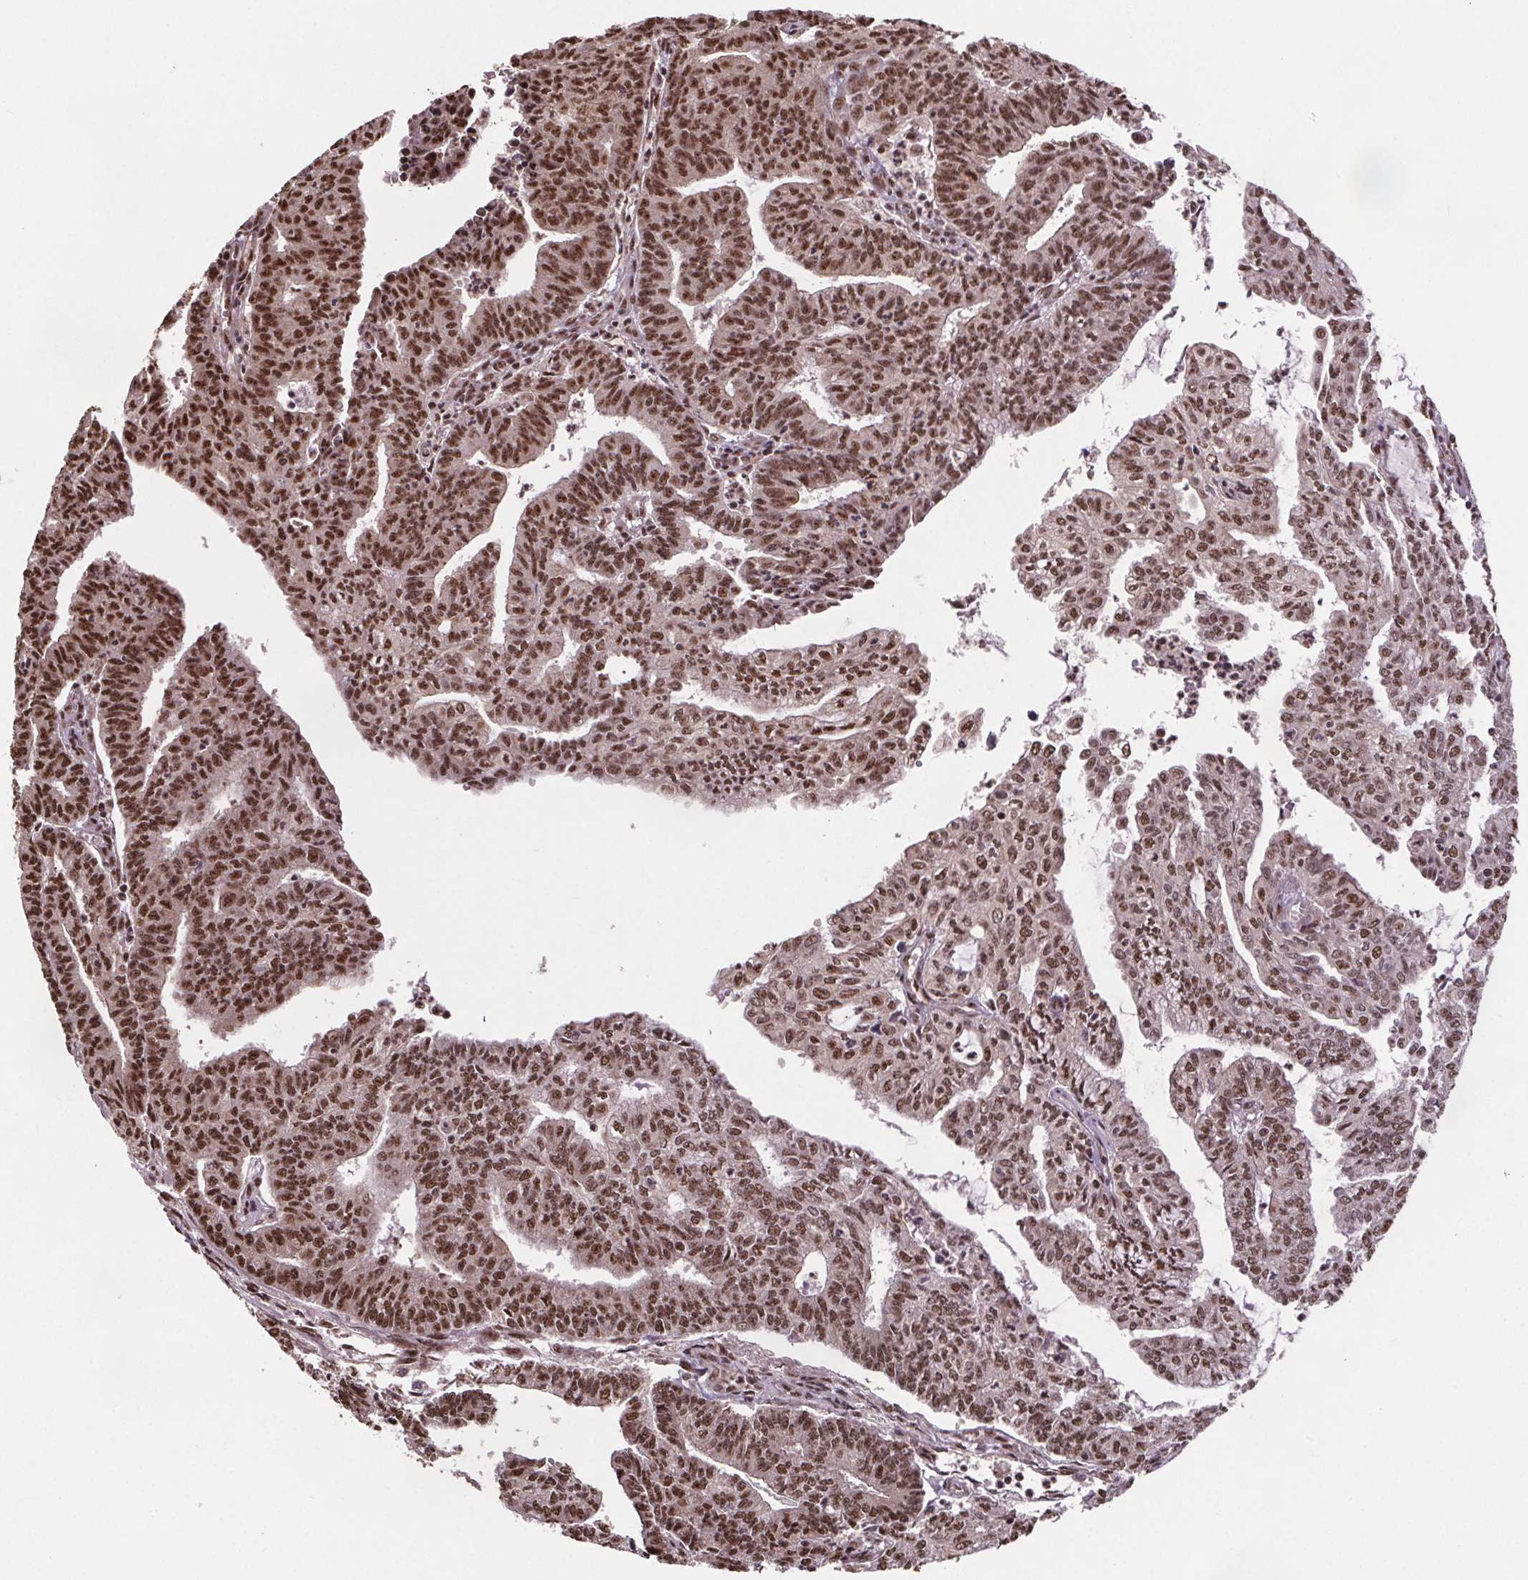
{"staining": {"intensity": "moderate", "quantity": ">75%", "location": "nuclear"}, "tissue": "endometrial cancer", "cell_type": "Tumor cells", "image_type": "cancer", "snomed": [{"axis": "morphology", "description": "Adenocarcinoma, NOS"}, {"axis": "topography", "description": "Endometrium"}], "caption": "Protein expression analysis of adenocarcinoma (endometrial) reveals moderate nuclear positivity in approximately >75% of tumor cells. (Brightfield microscopy of DAB IHC at high magnification).", "gene": "JARID2", "patient": {"sex": "female", "age": 61}}